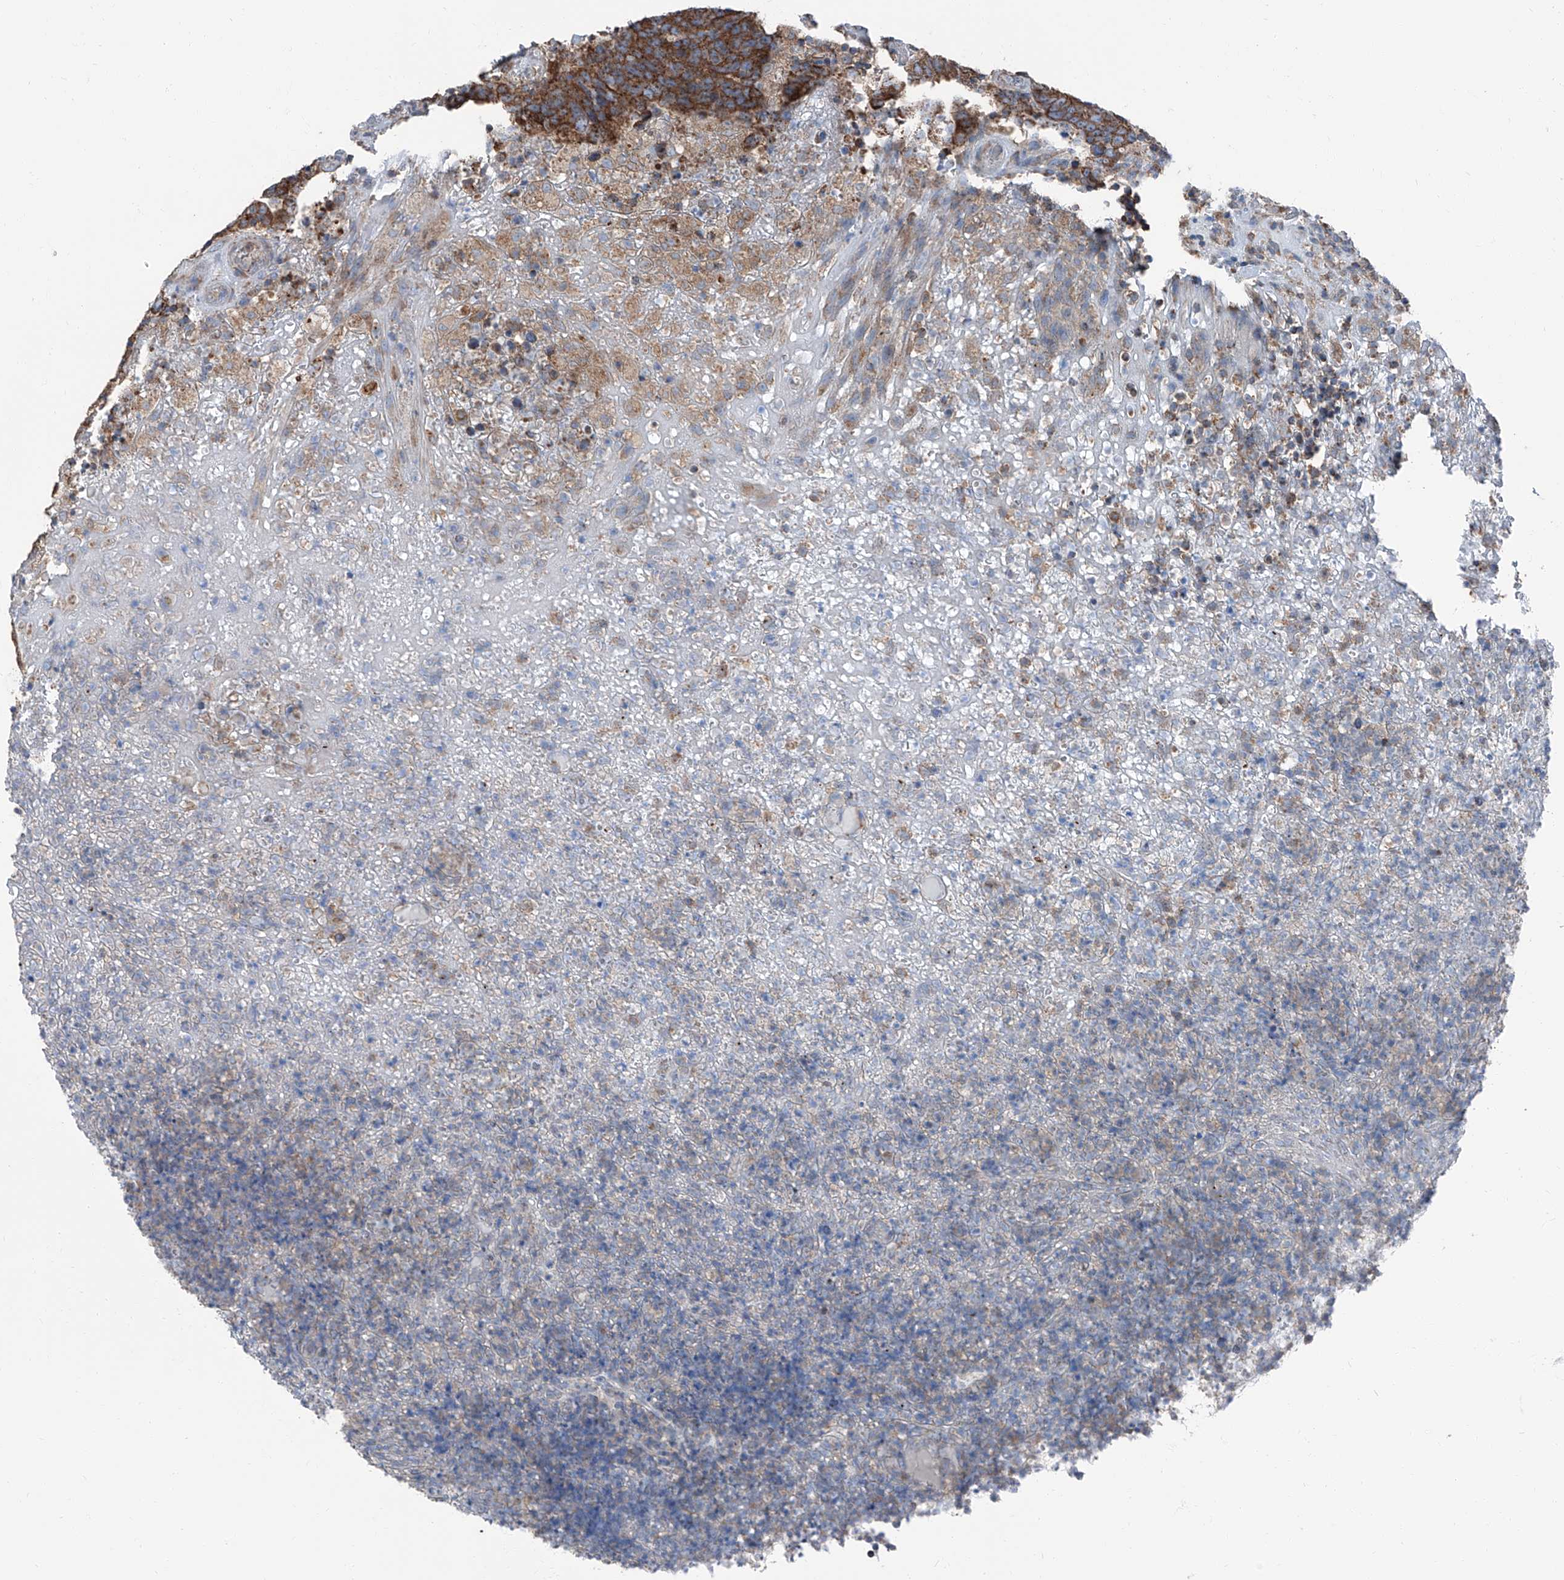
{"staining": {"intensity": "moderate", "quantity": ">75%", "location": "cytoplasmic/membranous"}, "tissue": "colorectal cancer", "cell_type": "Tumor cells", "image_type": "cancer", "snomed": [{"axis": "morphology", "description": "Normal tissue, NOS"}, {"axis": "morphology", "description": "Adenocarcinoma, NOS"}, {"axis": "topography", "description": "Colon"}], "caption": "Colorectal cancer stained with immunohistochemistry (IHC) displays moderate cytoplasmic/membranous expression in approximately >75% of tumor cells.", "gene": "GPR142", "patient": {"sex": "female", "age": 75}}